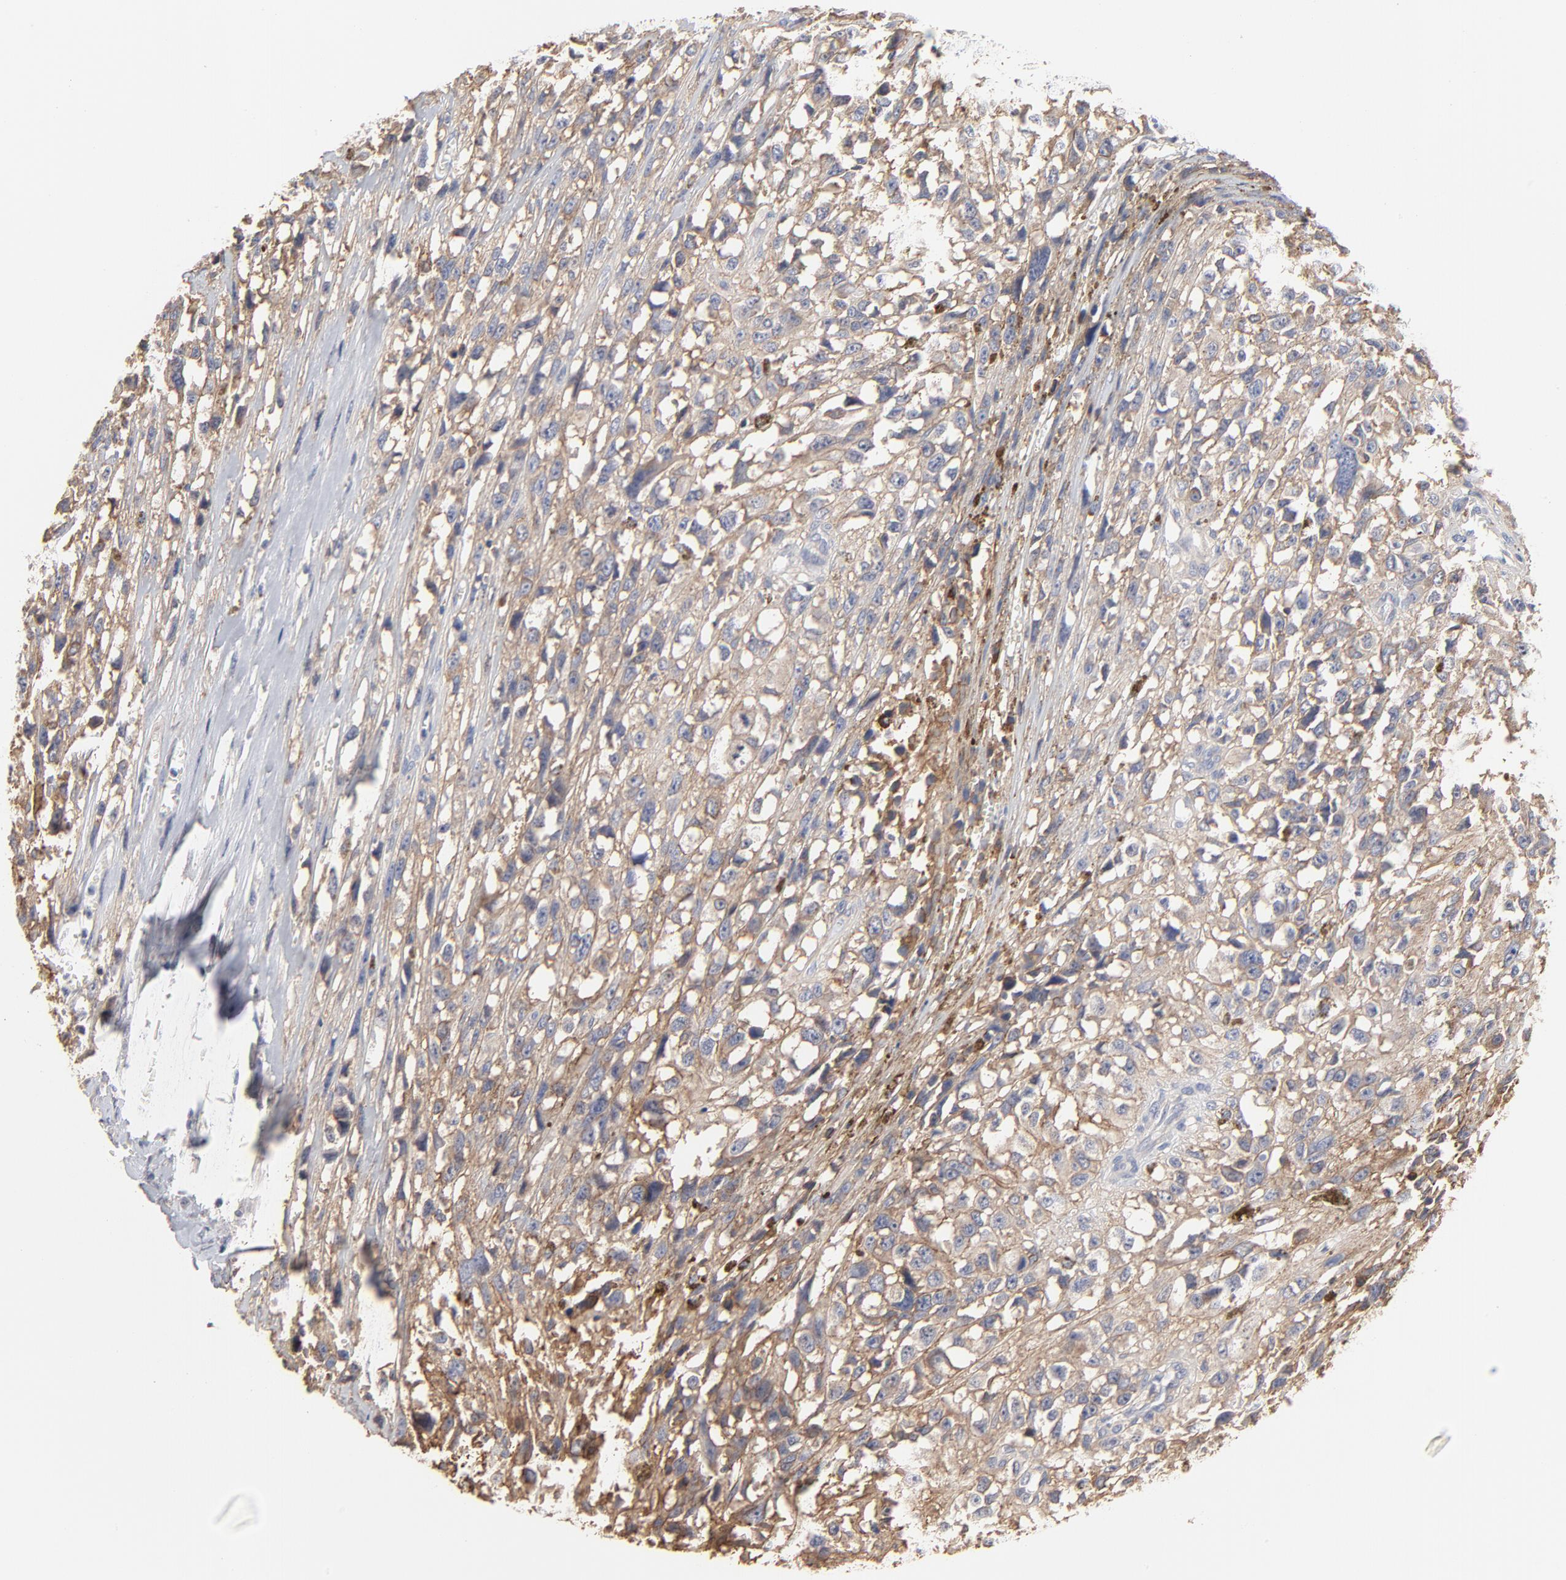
{"staining": {"intensity": "moderate", "quantity": "25%-75%", "location": "cytoplasmic/membranous"}, "tissue": "melanoma", "cell_type": "Tumor cells", "image_type": "cancer", "snomed": [{"axis": "morphology", "description": "Malignant melanoma, Metastatic site"}, {"axis": "topography", "description": "Lymph node"}], "caption": "IHC of human melanoma shows medium levels of moderate cytoplasmic/membranous expression in approximately 25%-75% of tumor cells.", "gene": "SLC16A1", "patient": {"sex": "male", "age": 59}}